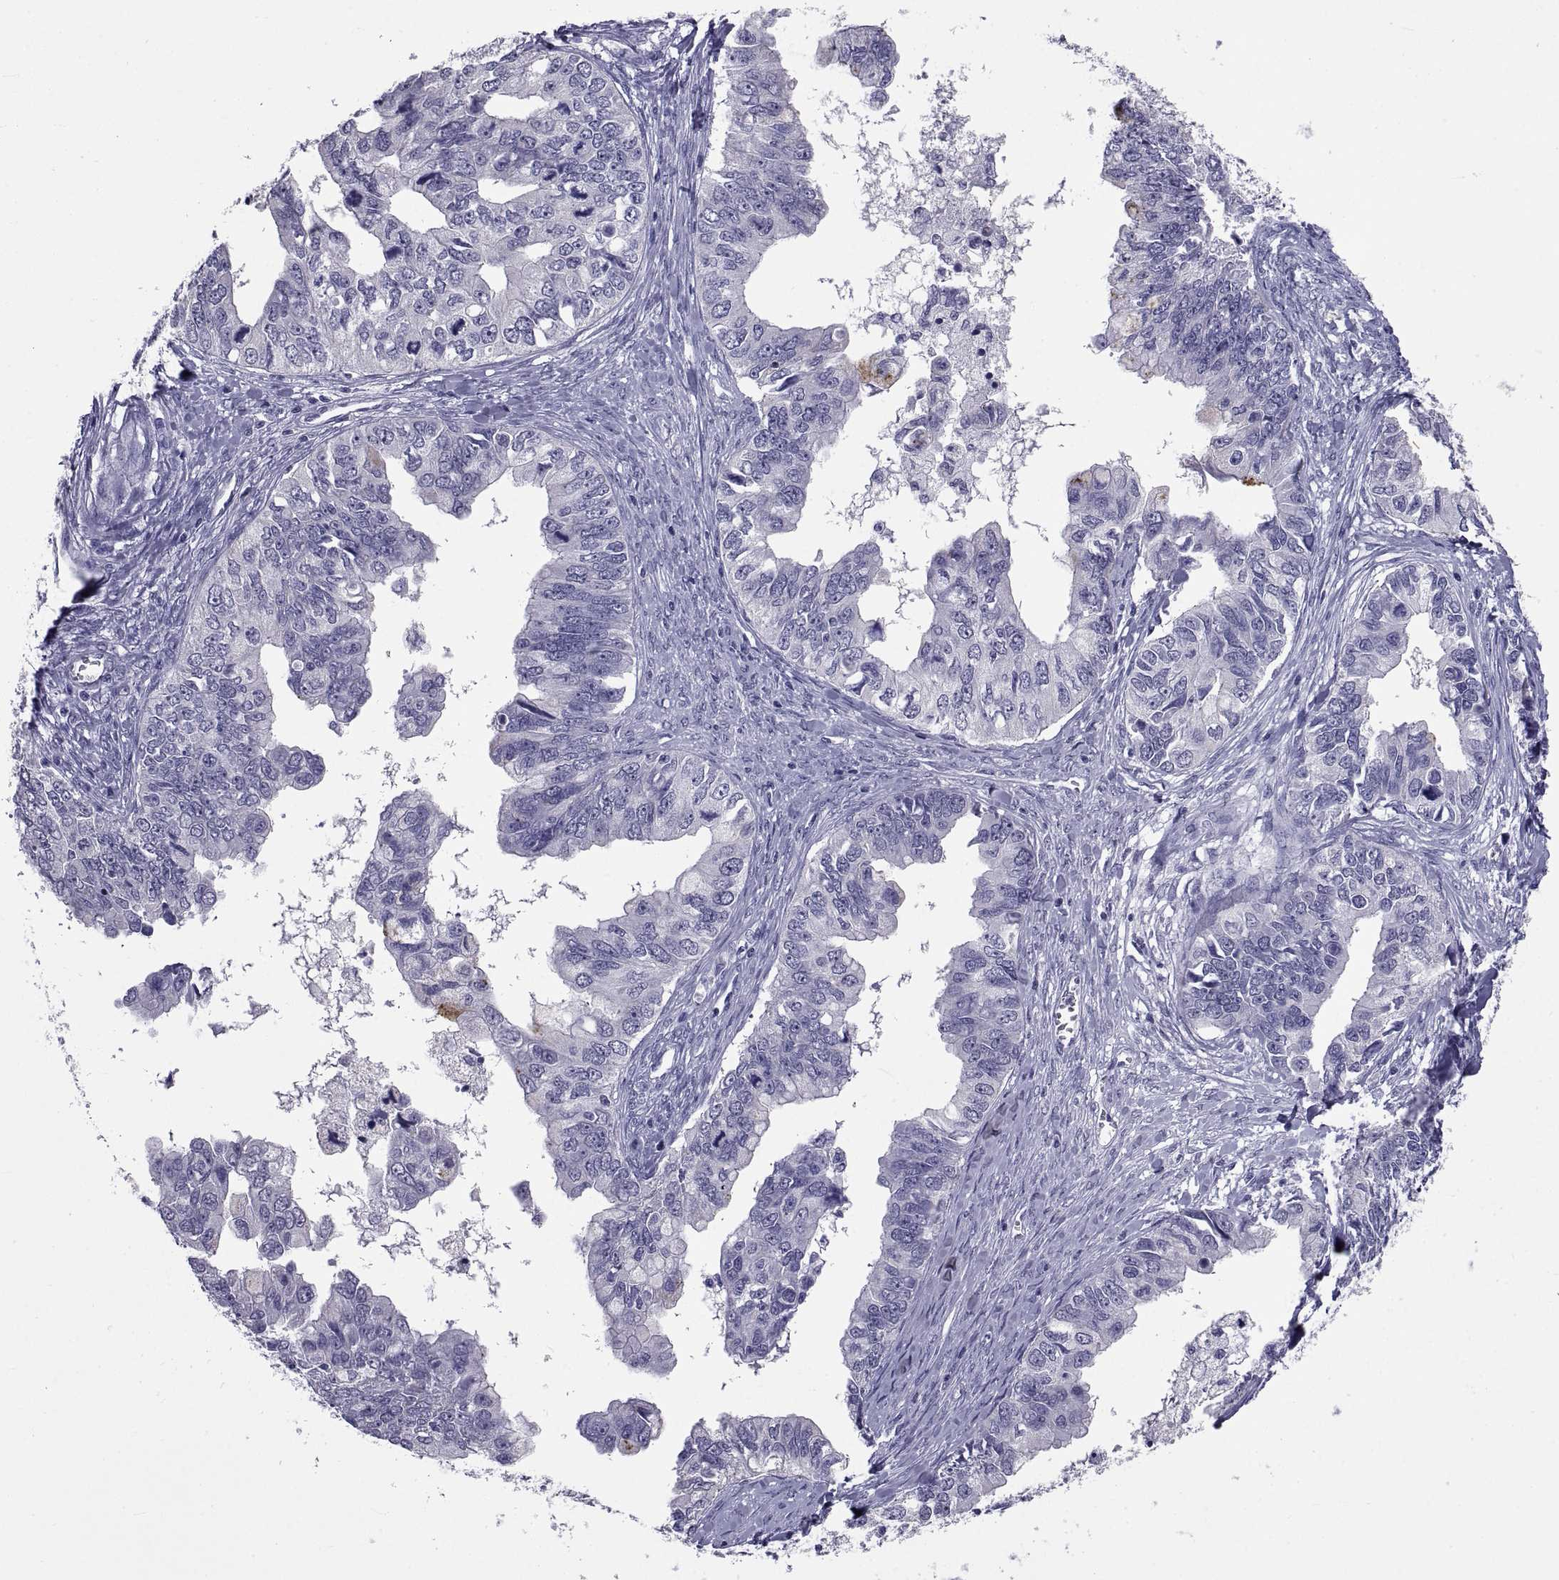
{"staining": {"intensity": "negative", "quantity": "none", "location": "none"}, "tissue": "ovarian cancer", "cell_type": "Tumor cells", "image_type": "cancer", "snomed": [{"axis": "morphology", "description": "Cystadenocarcinoma, mucinous, NOS"}, {"axis": "topography", "description": "Ovary"}], "caption": "Protein analysis of ovarian cancer shows no significant staining in tumor cells.", "gene": "TGFBR3L", "patient": {"sex": "female", "age": 76}}